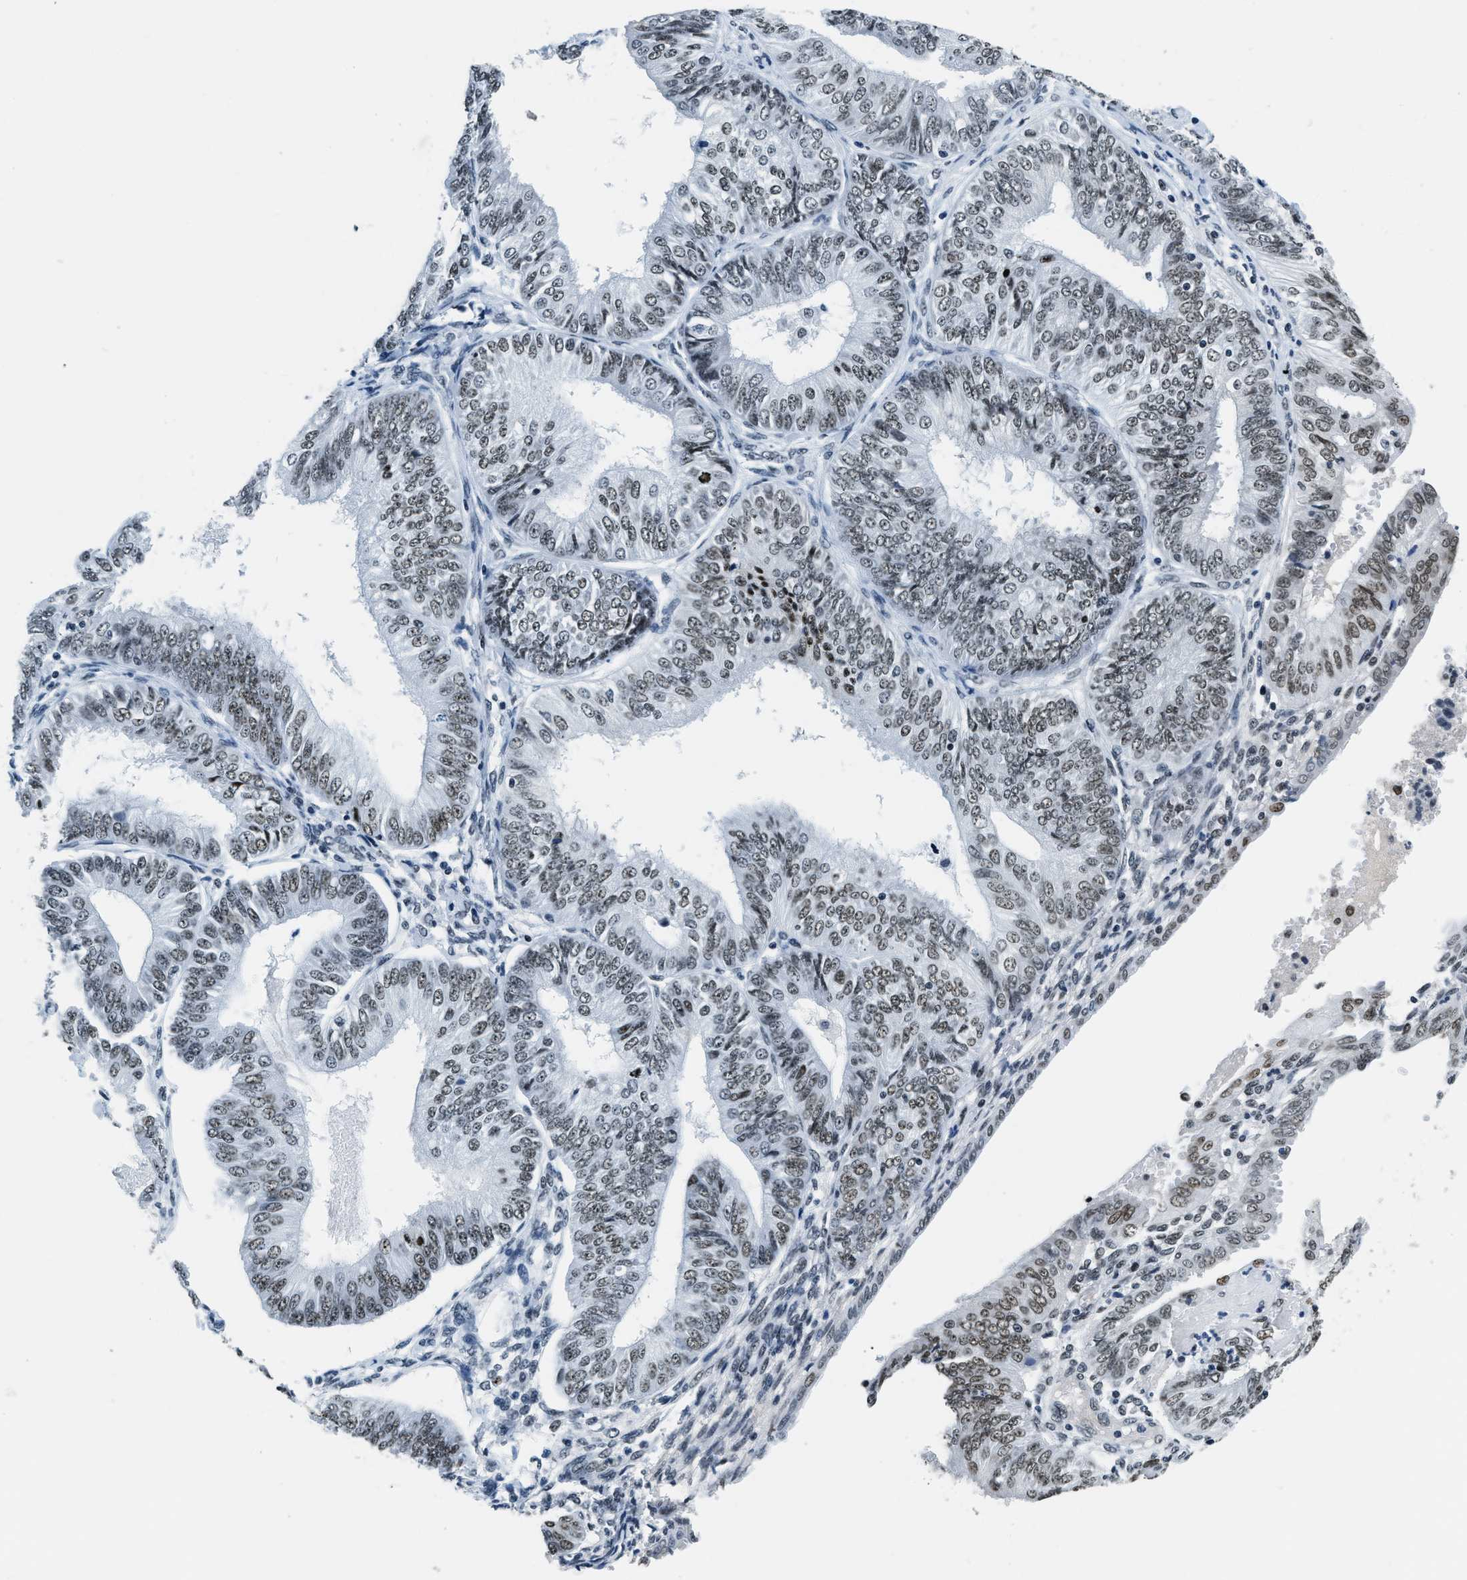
{"staining": {"intensity": "weak", "quantity": "25%-75%", "location": "nuclear"}, "tissue": "endometrial cancer", "cell_type": "Tumor cells", "image_type": "cancer", "snomed": [{"axis": "morphology", "description": "Adenocarcinoma, NOS"}, {"axis": "topography", "description": "Endometrium"}], "caption": "Adenocarcinoma (endometrial) stained for a protein displays weak nuclear positivity in tumor cells.", "gene": "TOP1", "patient": {"sex": "female", "age": 58}}